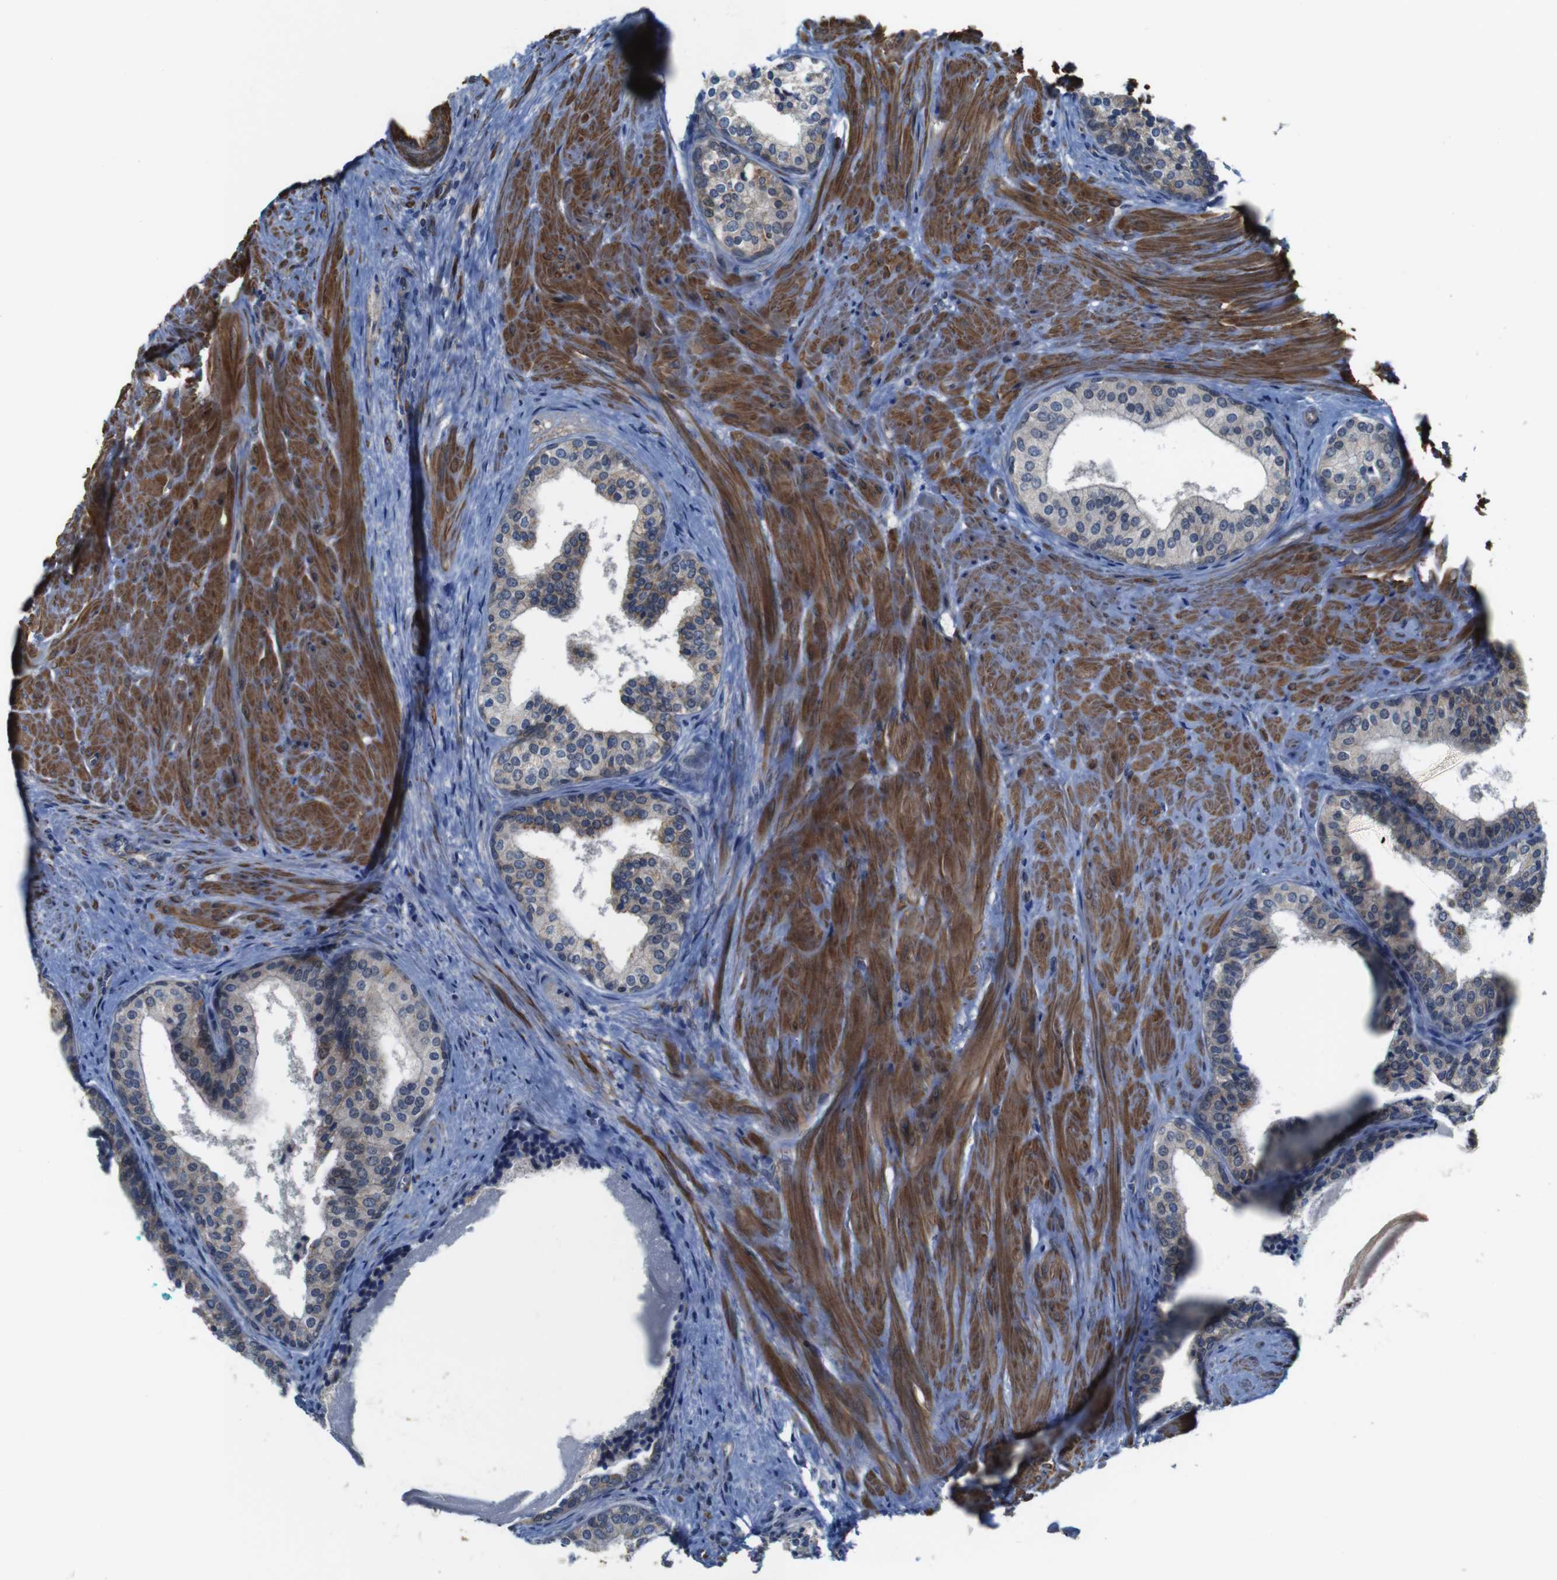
{"staining": {"intensity": "weak", "quantity": ">75%", "location": "cytoplasmic/membranous"}, "tissue": "prostate cancer", "cell_type": "Tumor cells", "image_type": "cancer", "snomed": [{"axis": "morphology", "description": "Adenocarcinoma, Low grade"}, {"axis": "topography", "description": "Prostate"}], "caption": "Immunohistochemical staining of human prostate cancer (low-grade adenocarcinoma) exhibits low levels of weak cytoplasmic/membranous positivity in approximately >75% of tumor cells.", "gene": "GGT7", "patient": {"sex": "male", "age": 60}}